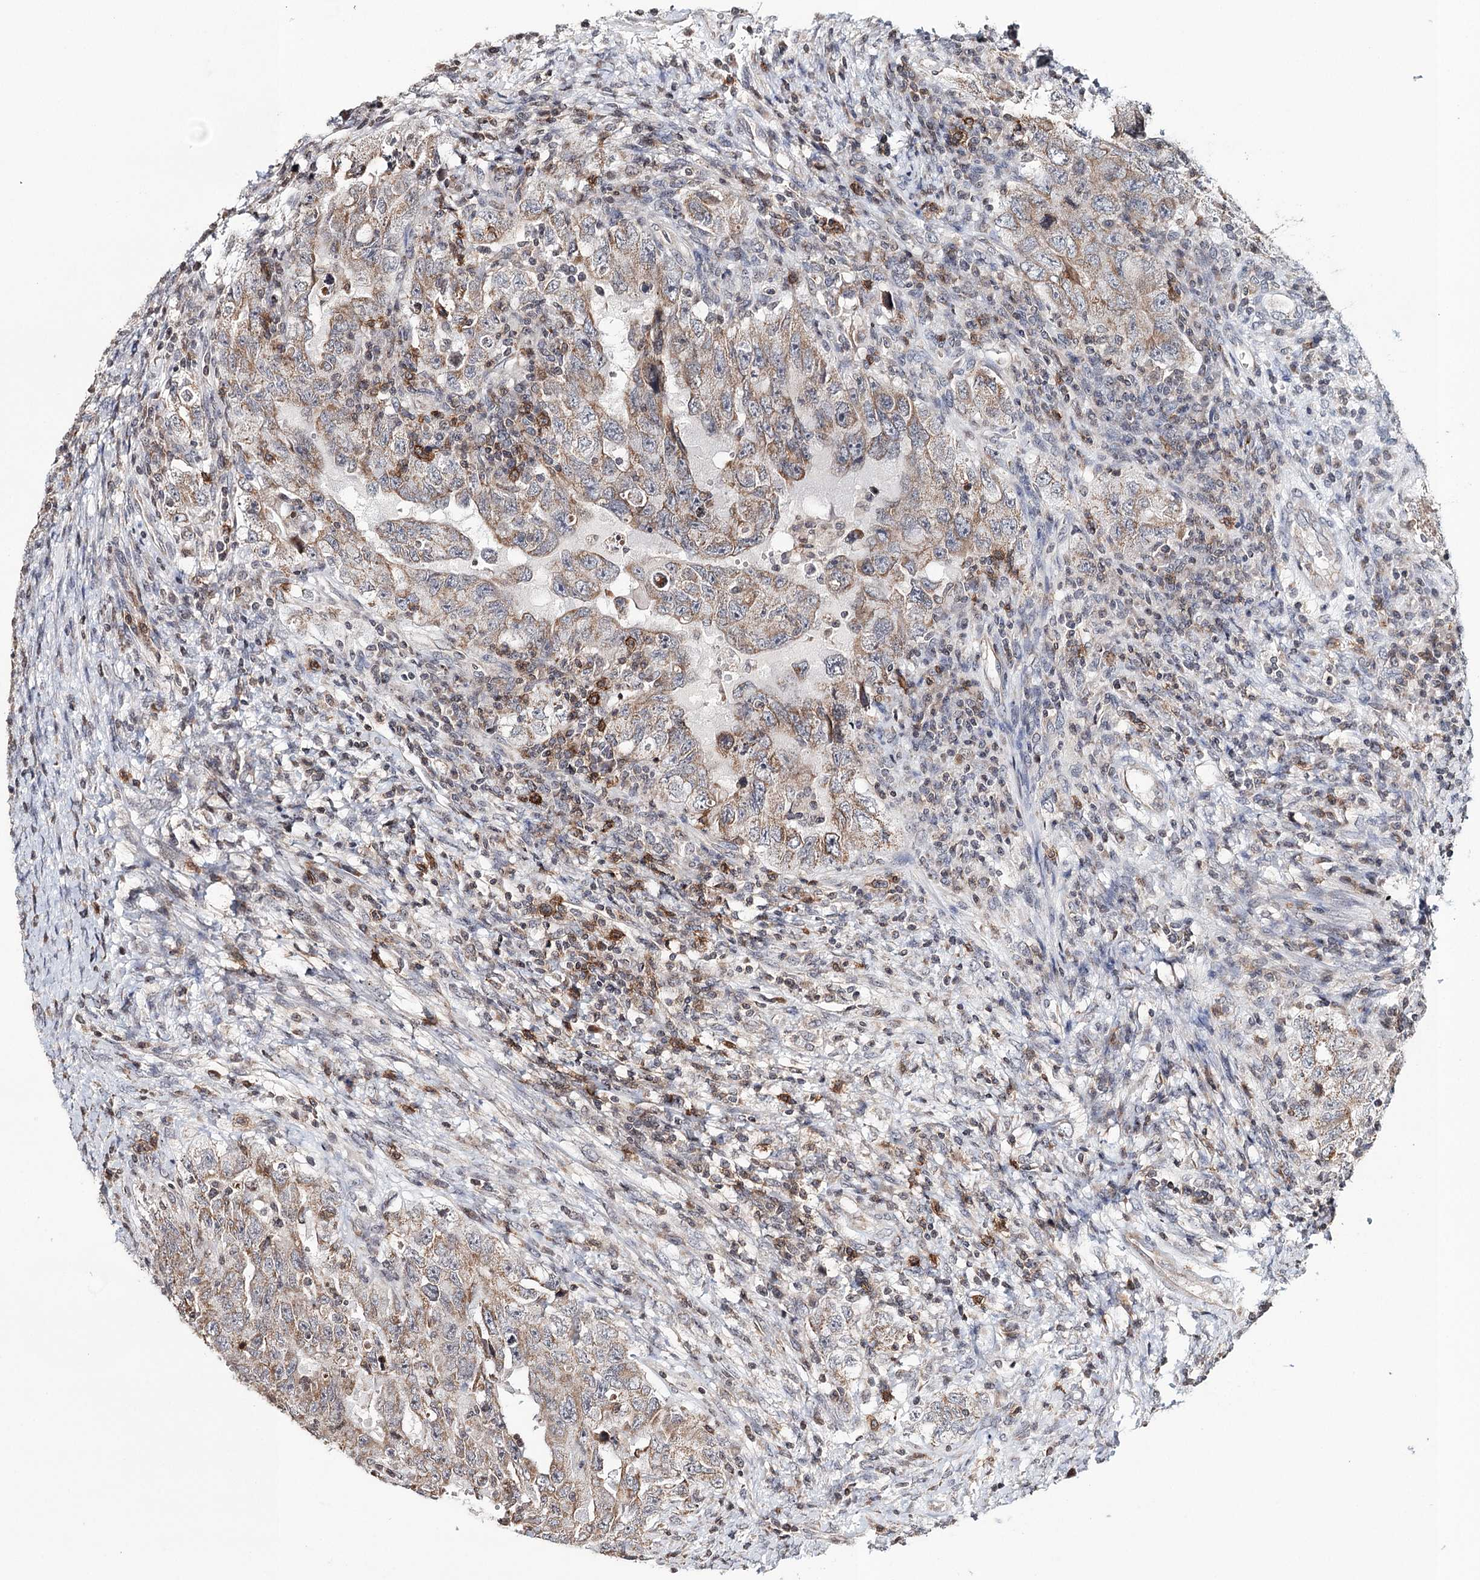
{"staining": {"intensity": "moderate", "quantity": ">75%", "location": "cytoplasmic/membranous"}, "tissue": "testis cancer", "cell_type": "Tumor cells", "image_type": "cancer", "snomed": [{"axis": "morphology", "description": "Carcinoma, Embryonal, NOS"}, {"axis": "topography", "description": "Testis"}], "caption": "Immunohistochemistry (IHC) (DAB) staining of human testis embryonal carcinoma exhibits moderate cytoplasmic/membranous protein expression in approximately >75% of tumor cells.", "gene": "ICOS", "patient": {"sex": "male", "age": 26}}